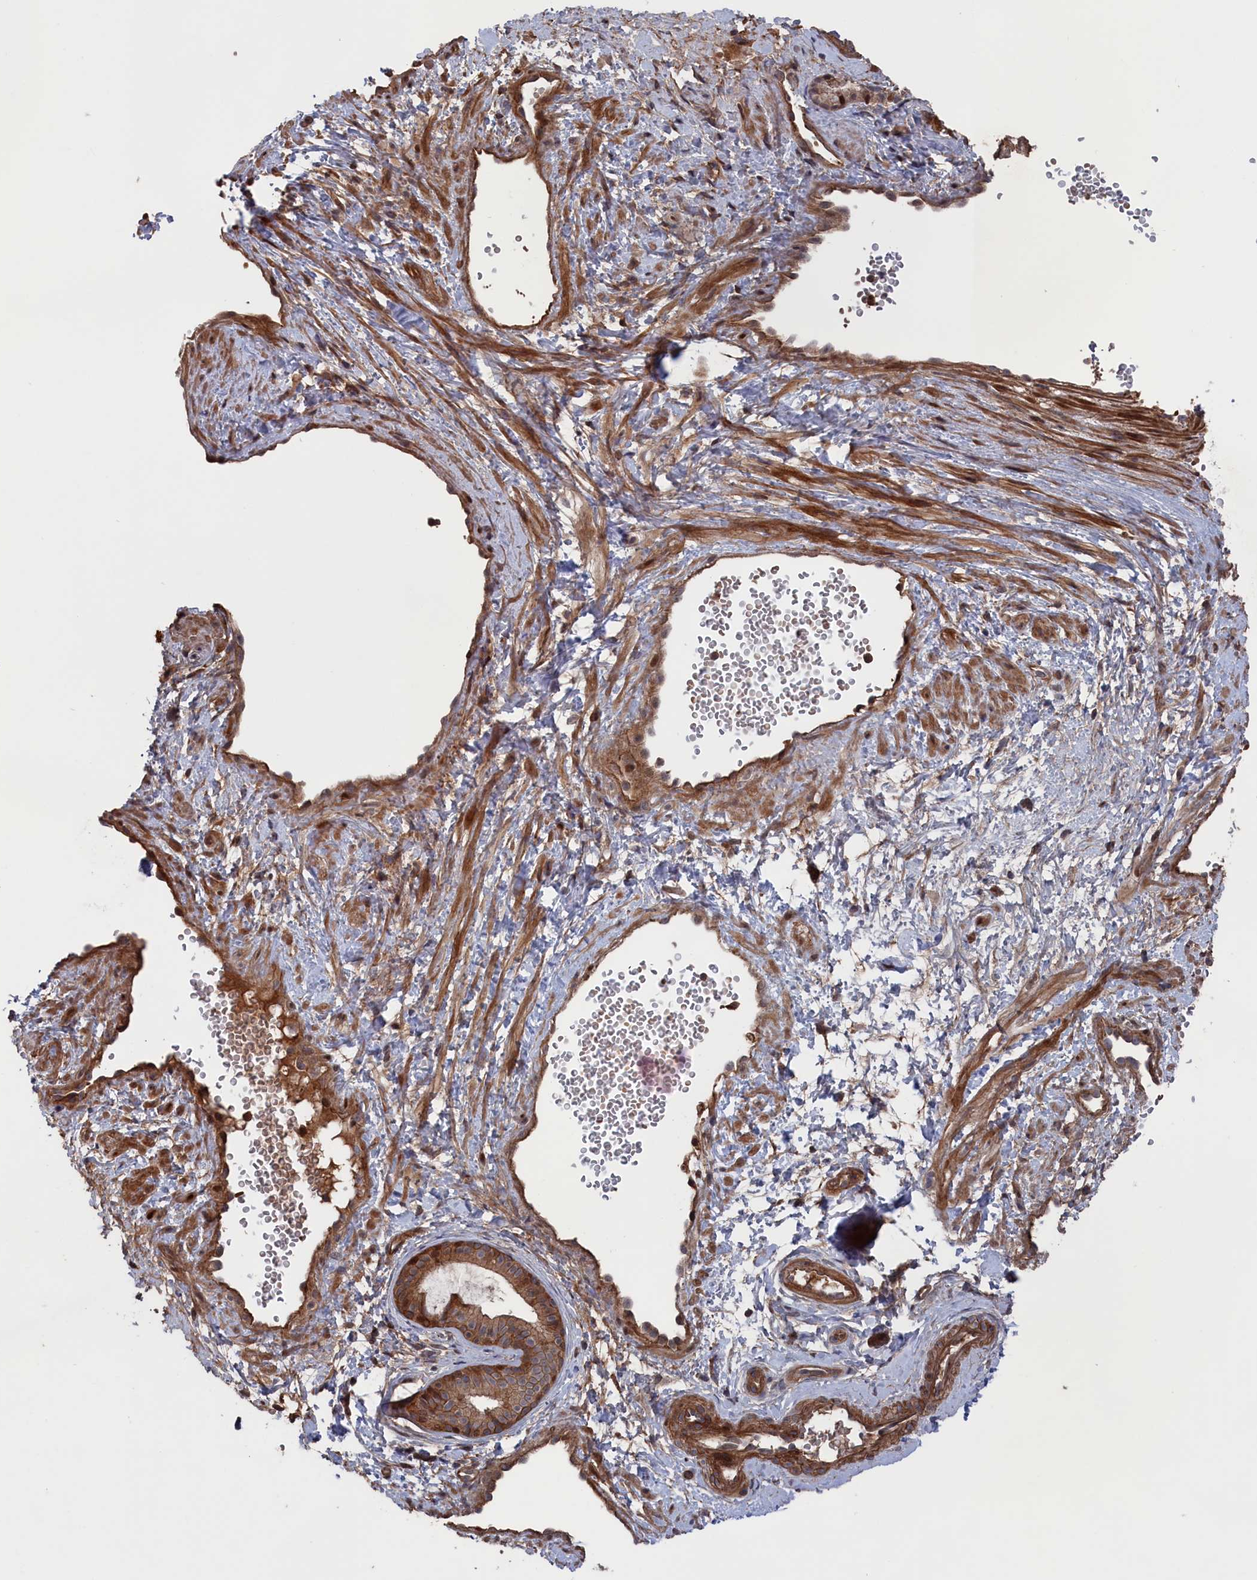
{"staining": {"intensity": "moderate", "quantity": ">75%", "location": "cytoplasmic/membranous"}, "tissue": "nasopharynx", "cell_type": "Respiratory epithelial cells", "image_type": "normal", "snomed": [{"axis": "morphology", "description": "Normal tissue, NOS"}, {"axis": "topography", "description": "Nasopharynx"}], "caption": "This micrograph demonstrates immunohistochemistry (IHC) staining of benign human nasopharynx, with medium moderate cytoplasmic/membranous staining in about >75% of respiratory epithelial cells.", "gene": "PLA2G15", "patient": {"sex": "male", "age": 32}}